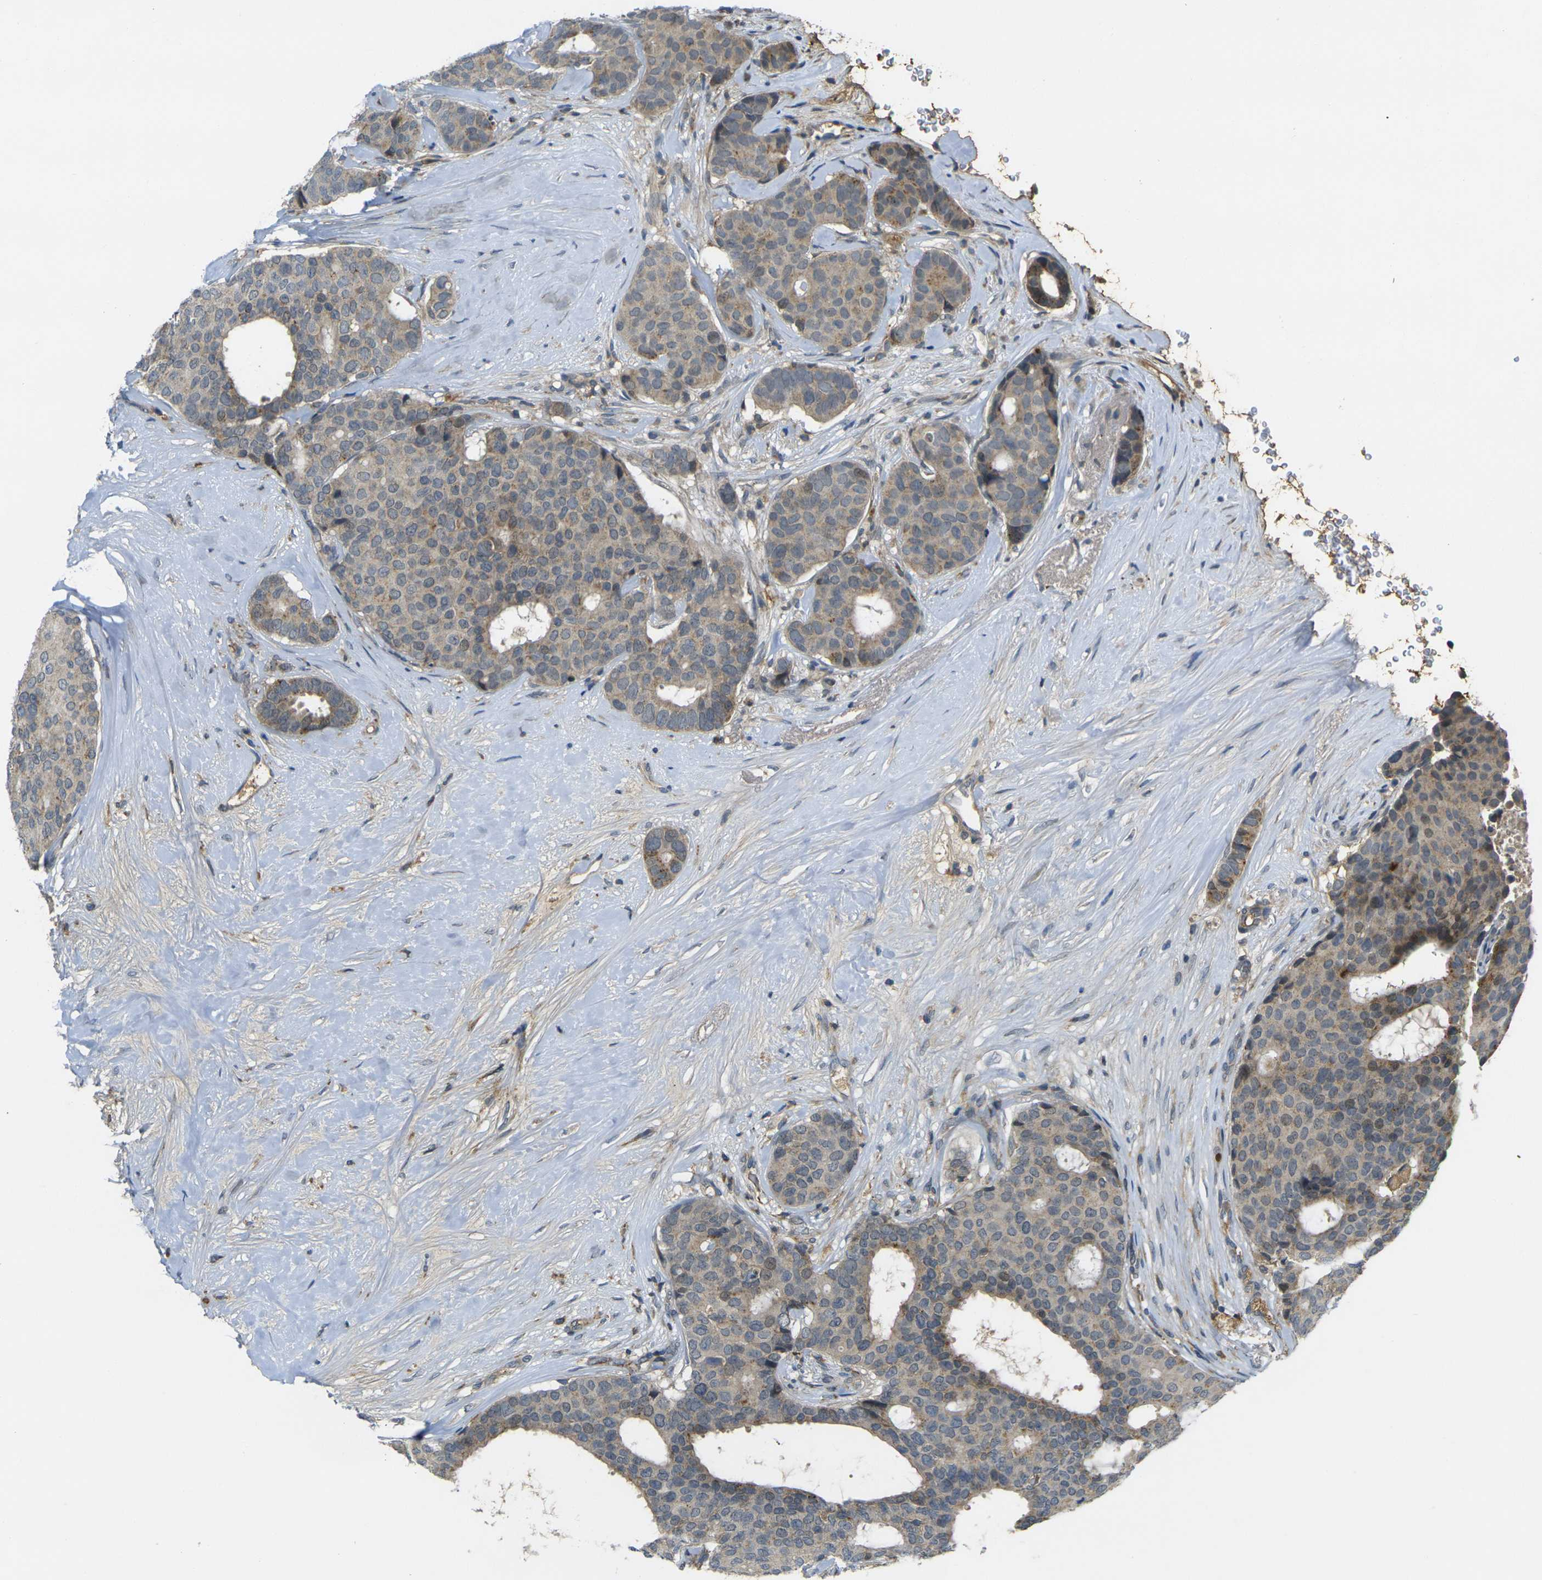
{"staining": {"intensity": "weak", "quantity": ">75%", "location": "cytoplasmic/membranous"}, "tissue": "breast cancer", "cell_type": "Tumor cells", "image_type": "cancer", "snomed": [{"axis": "morphology", "description": "Duct carcinoma"}, {"axis": "topography", "description": "Breast"}], "caption": "A photomicrograph of infiltrating ductal carcinoma (breast) stained for a protein demonstrates weak cytoplasmic/membranous brown staining in tumor cells. Using DAB (3,3'-diaminobenzidine) (brown) and hematoxylin (blue) stains, captured at high magnification using brightfield microscopy.", "gene": "PIGL", "patient": {"sex": "female", "age": 75}}